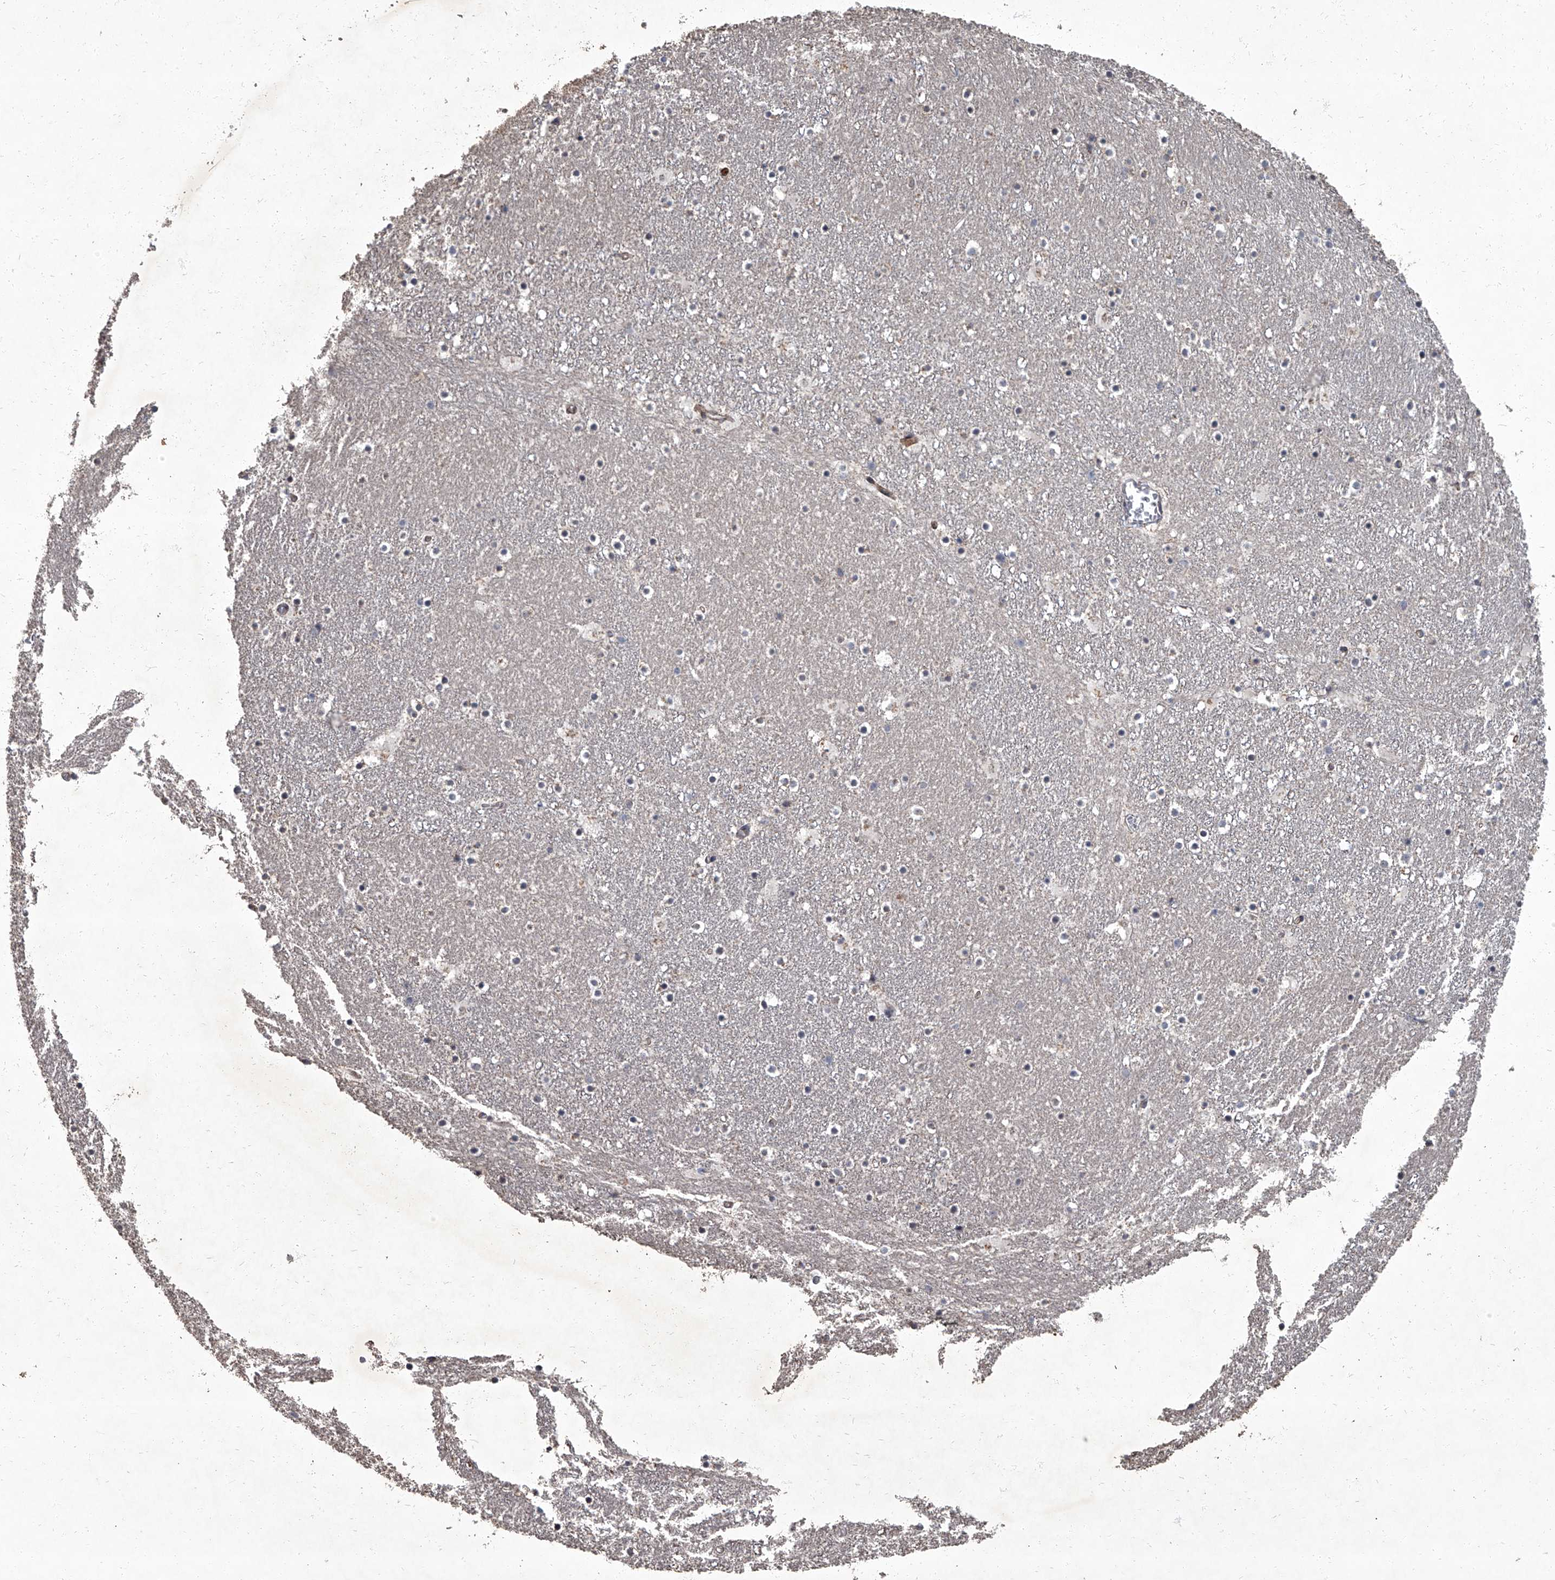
{"staining": {"intensity": "weak", "quantity": "<25%", "location": "cytoplasmic/membranous"}, "tissue": "caudate", "cell_type": "Glial cells", "image_type": "normal", "snomed": [{"axis": "morphology", "description": "Normal tissue, NOS"}, {"axis": "topography", "description": "Lateral ventricle wall"}], "caption": "Caudate was stained to show a protein in brown. There is no significant positivity in glial cells. (Immunohistochemistry, brightfield microscopy, high magnification).", "gene": "SIRT4", "patient": {"sex": "male", "age": 45}}